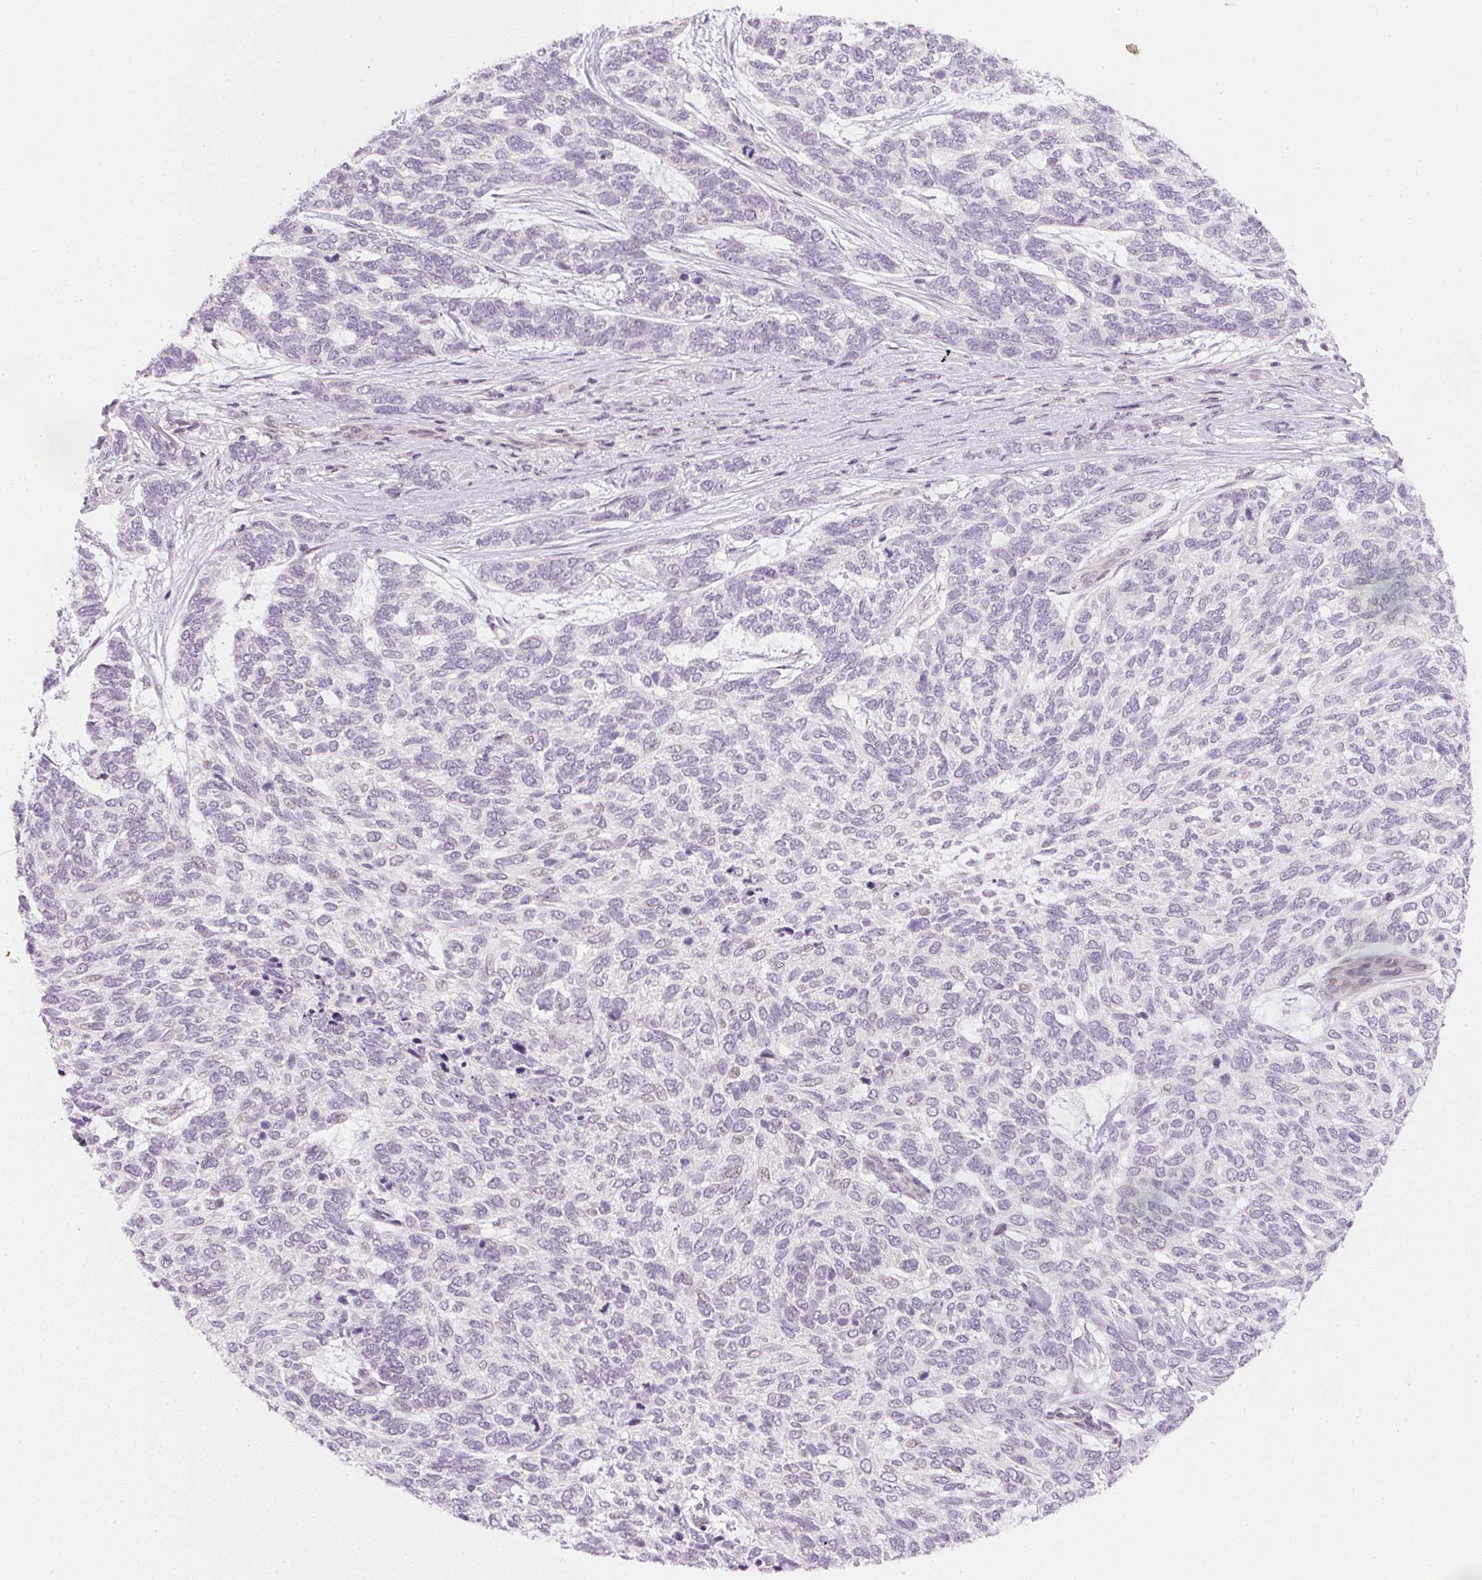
{"staining": {"intensity": "negative", "quantity": "none", "location": "none"}, "tissue": "skin cancer", "cell_type": "Tumor cells", "image_type": "cancer", "snomed": [{"axis": "morphology", "description": "Basal cell carcinoma"}, {"axis": "topography", "description": "Skin"}], "caption": "Immunohistochemistry (IHC) photomicrograph of neoplastic tissue: basal cell carcinoma (skin) stained with DAB (3,3'-diaminobenzidine) shows no significant protein positivity in tumor cells.", "gene": "DPPA4", "patient": {"sex": "female", "age": 65}}